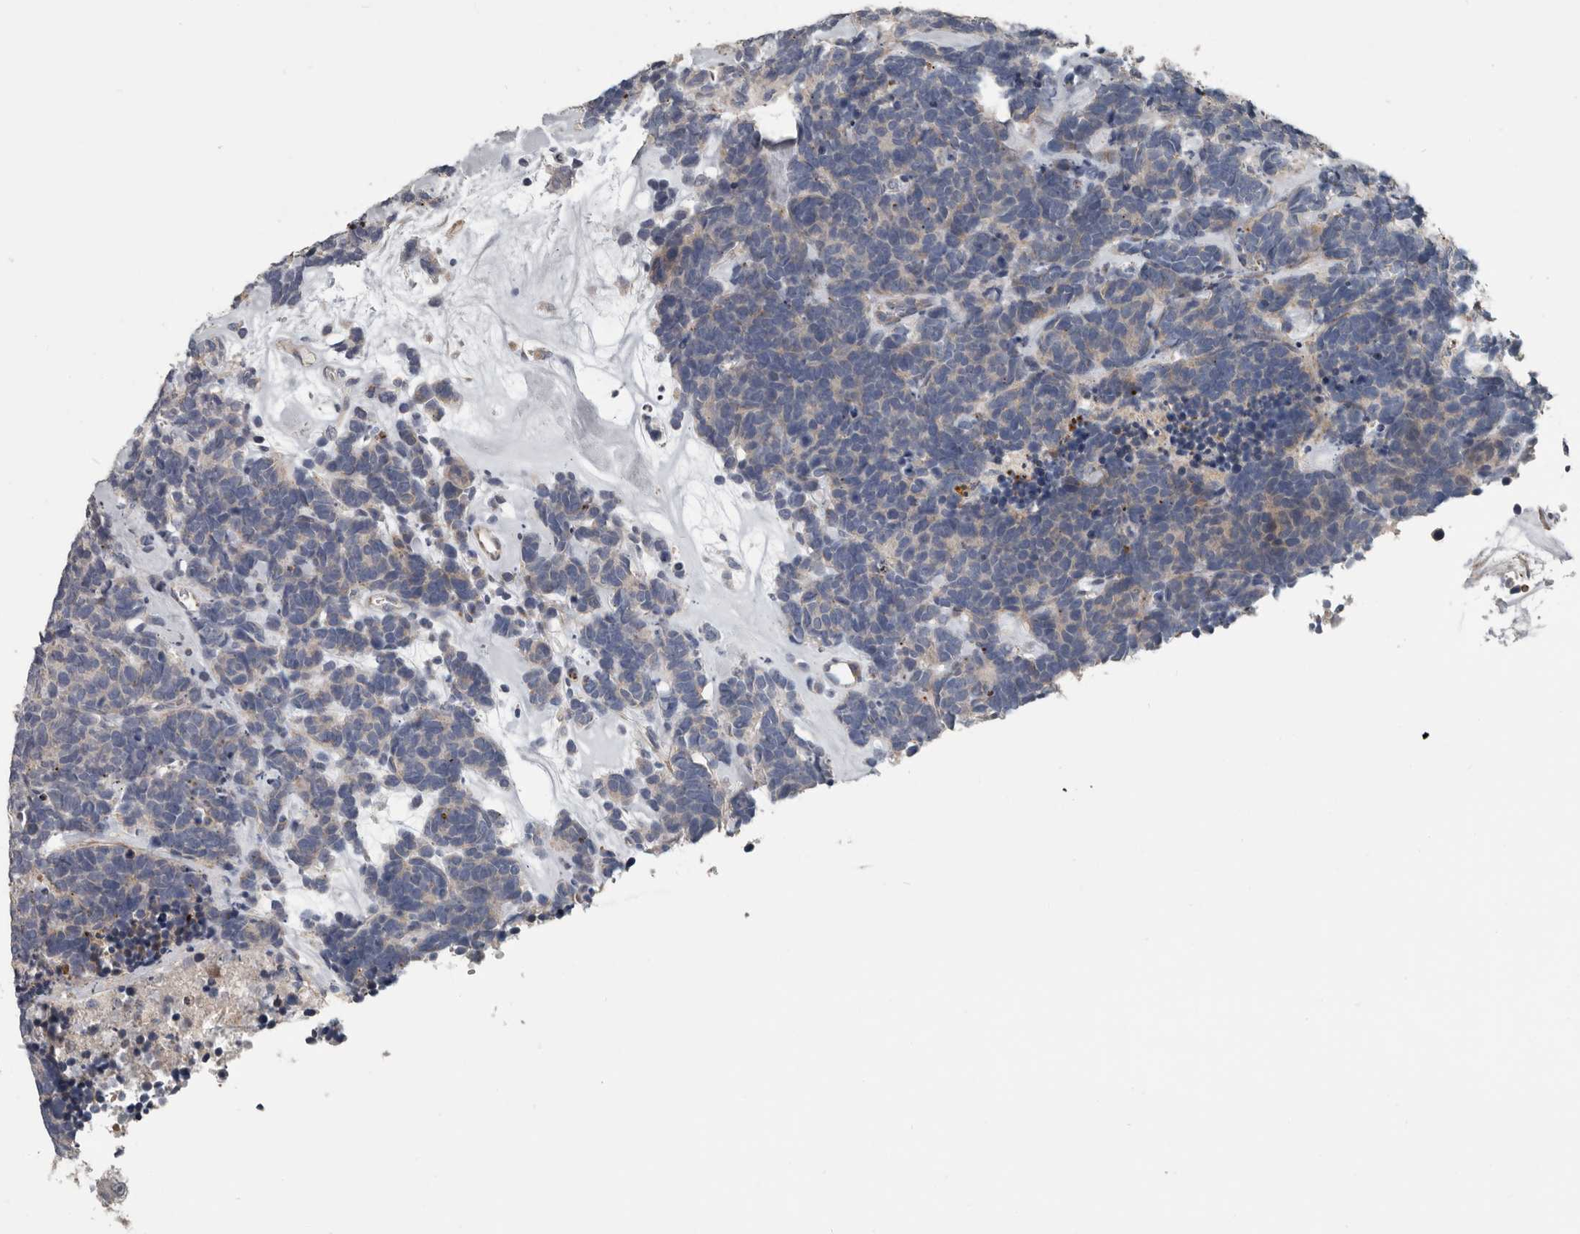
{"staining": {"intensity": "weak", "quantity": "<25%", "location": "cytoplasmic/membranous"}, "tissue": "carcinoid", "cell_type": "Tumor cells", "image_type": "cancer", "snomed": [{"axis": "morphology", "description": "Carcinoma, NOS"}, {"axis": "morphology", "description": "Carcinoid, malignant, NOS"}, {"axis": "topography", "description": "Urinary bladder"}], "caption": "Carcinoma was stained to show a protein in brown. There is no significant staining in tumor cells.", "gene": "DPY19L4", "patient": {"sex": "male", "age": 57}}